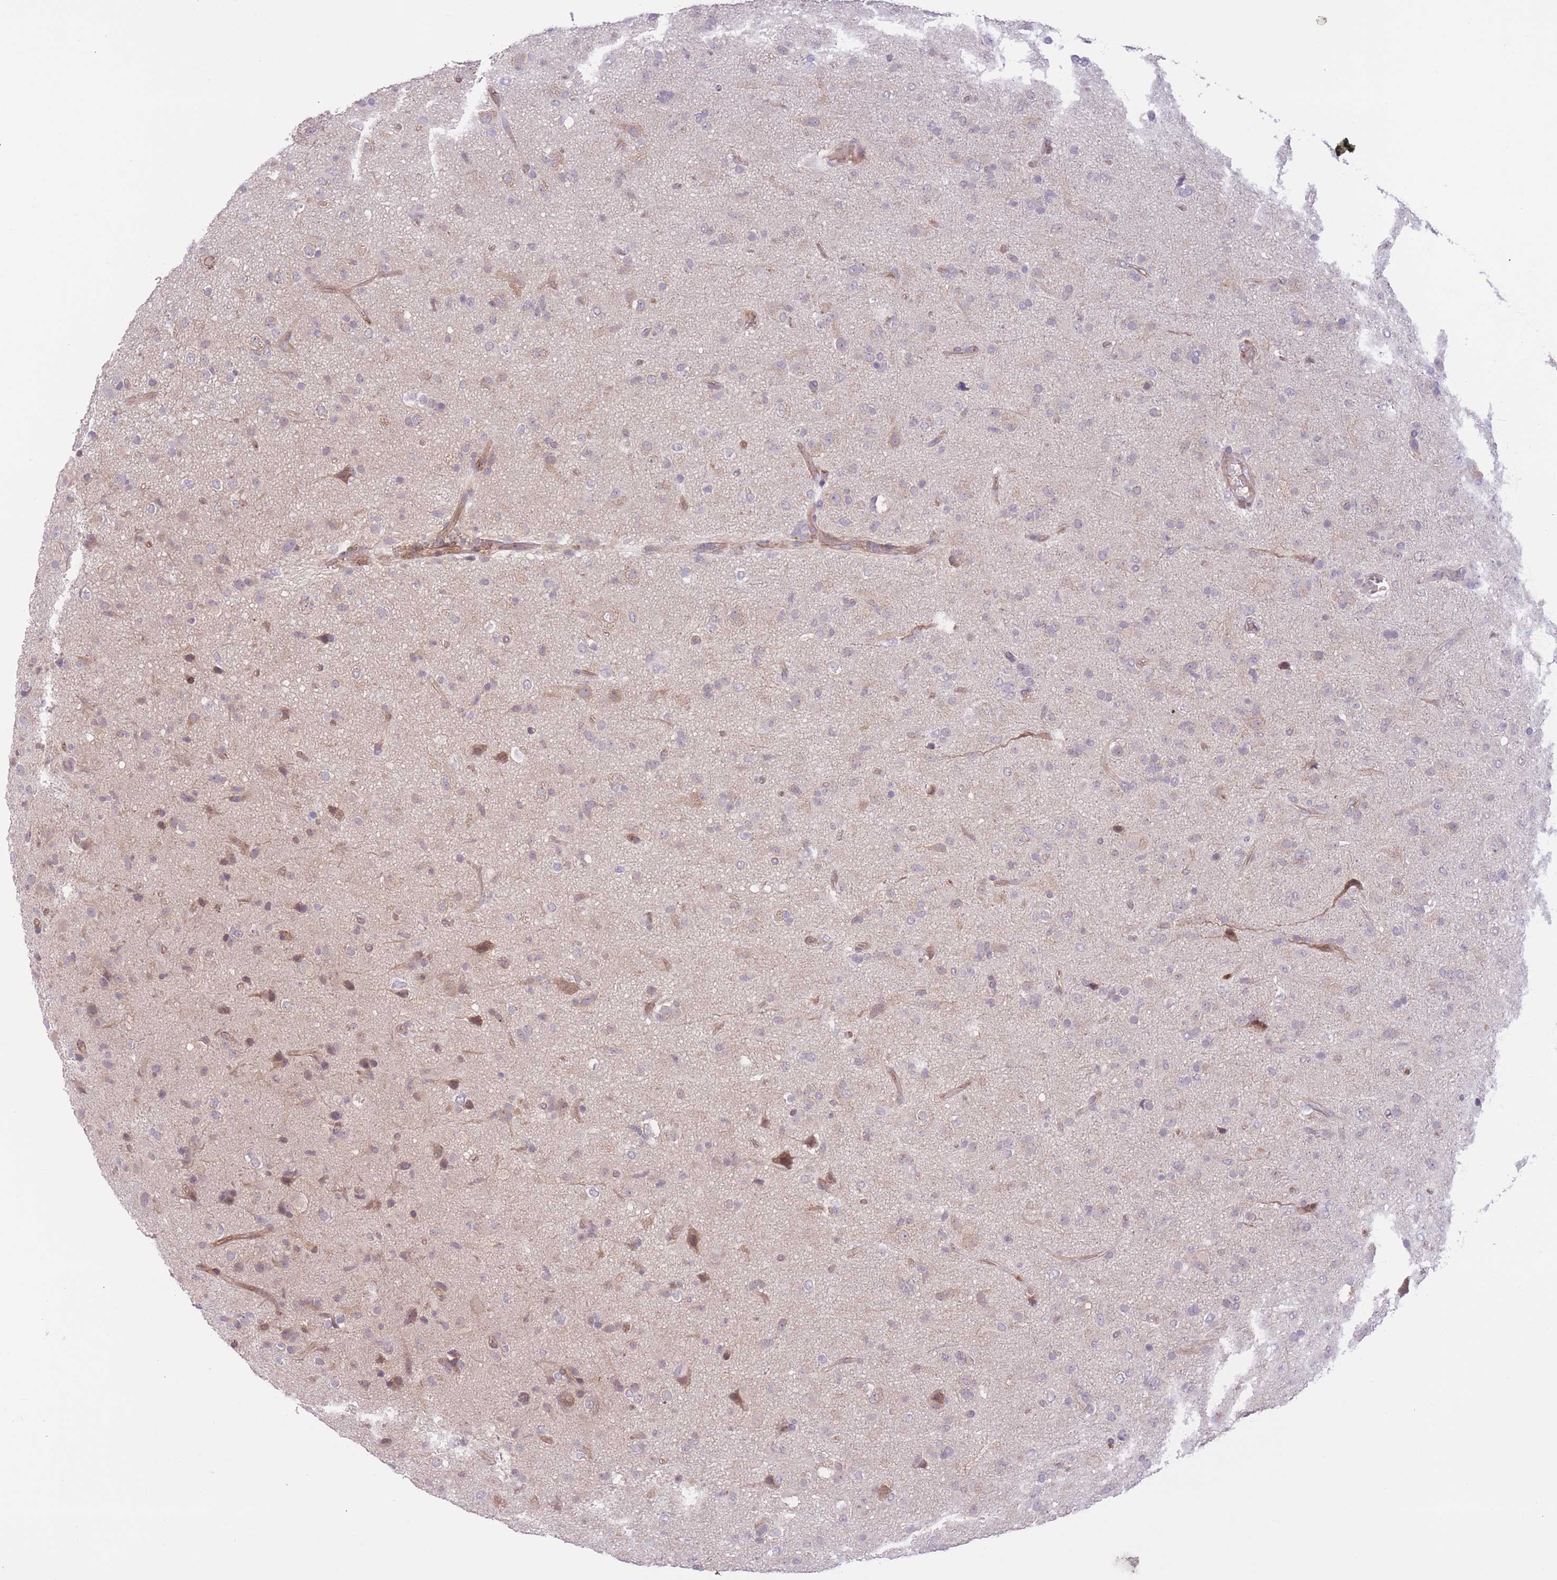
{"staining": {"intensity": "negative", "quantity": "none", "location": "none"}, "tissue": "glioma", "cell_type": "Tumor cells", "image_type": "cancer", "snomed": [{"axis": "morphology", "description": "Glioma, malignant, Low grade"}, {"axis": "topography", "description": "Brain"}], "caption": "Human malignant glioma (low-grade) stained for a protein using immunohistochemistry exhibits no positivity in tumor cells.", "gene": "FUT5", "patient": {"sex": "male", "age": 65}}